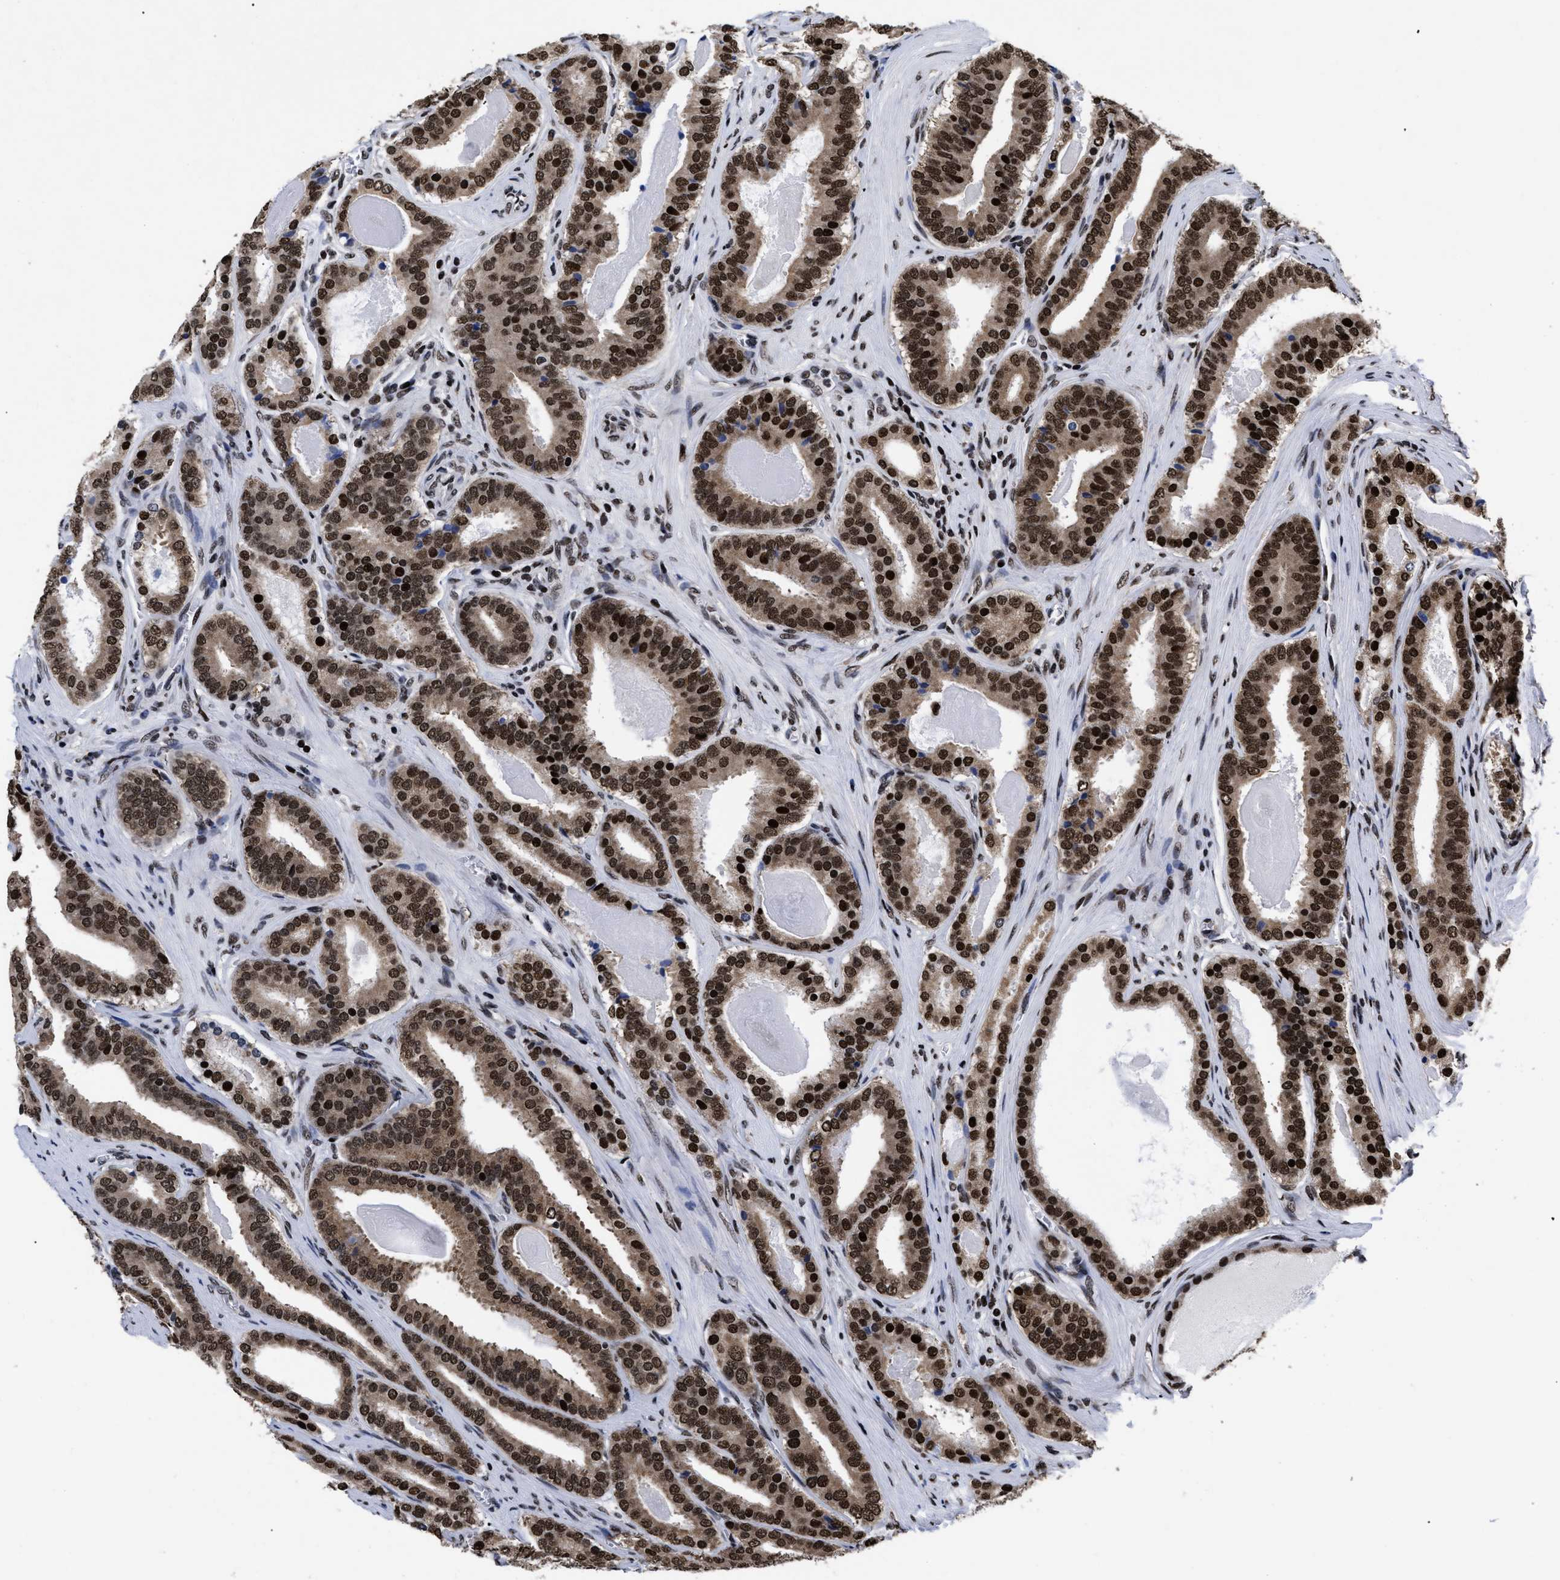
{"staining": {"intensity": "strong", "quantity": ">75%", "location": "cytoplasmic/membranous,nuclear"}, "tissue": "prostate cancer", "cell_type": "Tumor cells", "image_type": "cancer", "snomed": [{"axis": "morphology", "description": "Adenocarcinoma, High grade"}, {"axis": "topography", "description": "Prostate"}], "caption": "Prostate high-grade adenocarcinoma was stained to show a protein in brown. There is high levels of strong cytoplasmic/membranous and nuclear staining in approximately >75% of tumor cells.", "gene": "CALHM3", "patient": {"sex": "male", "age": 60}}